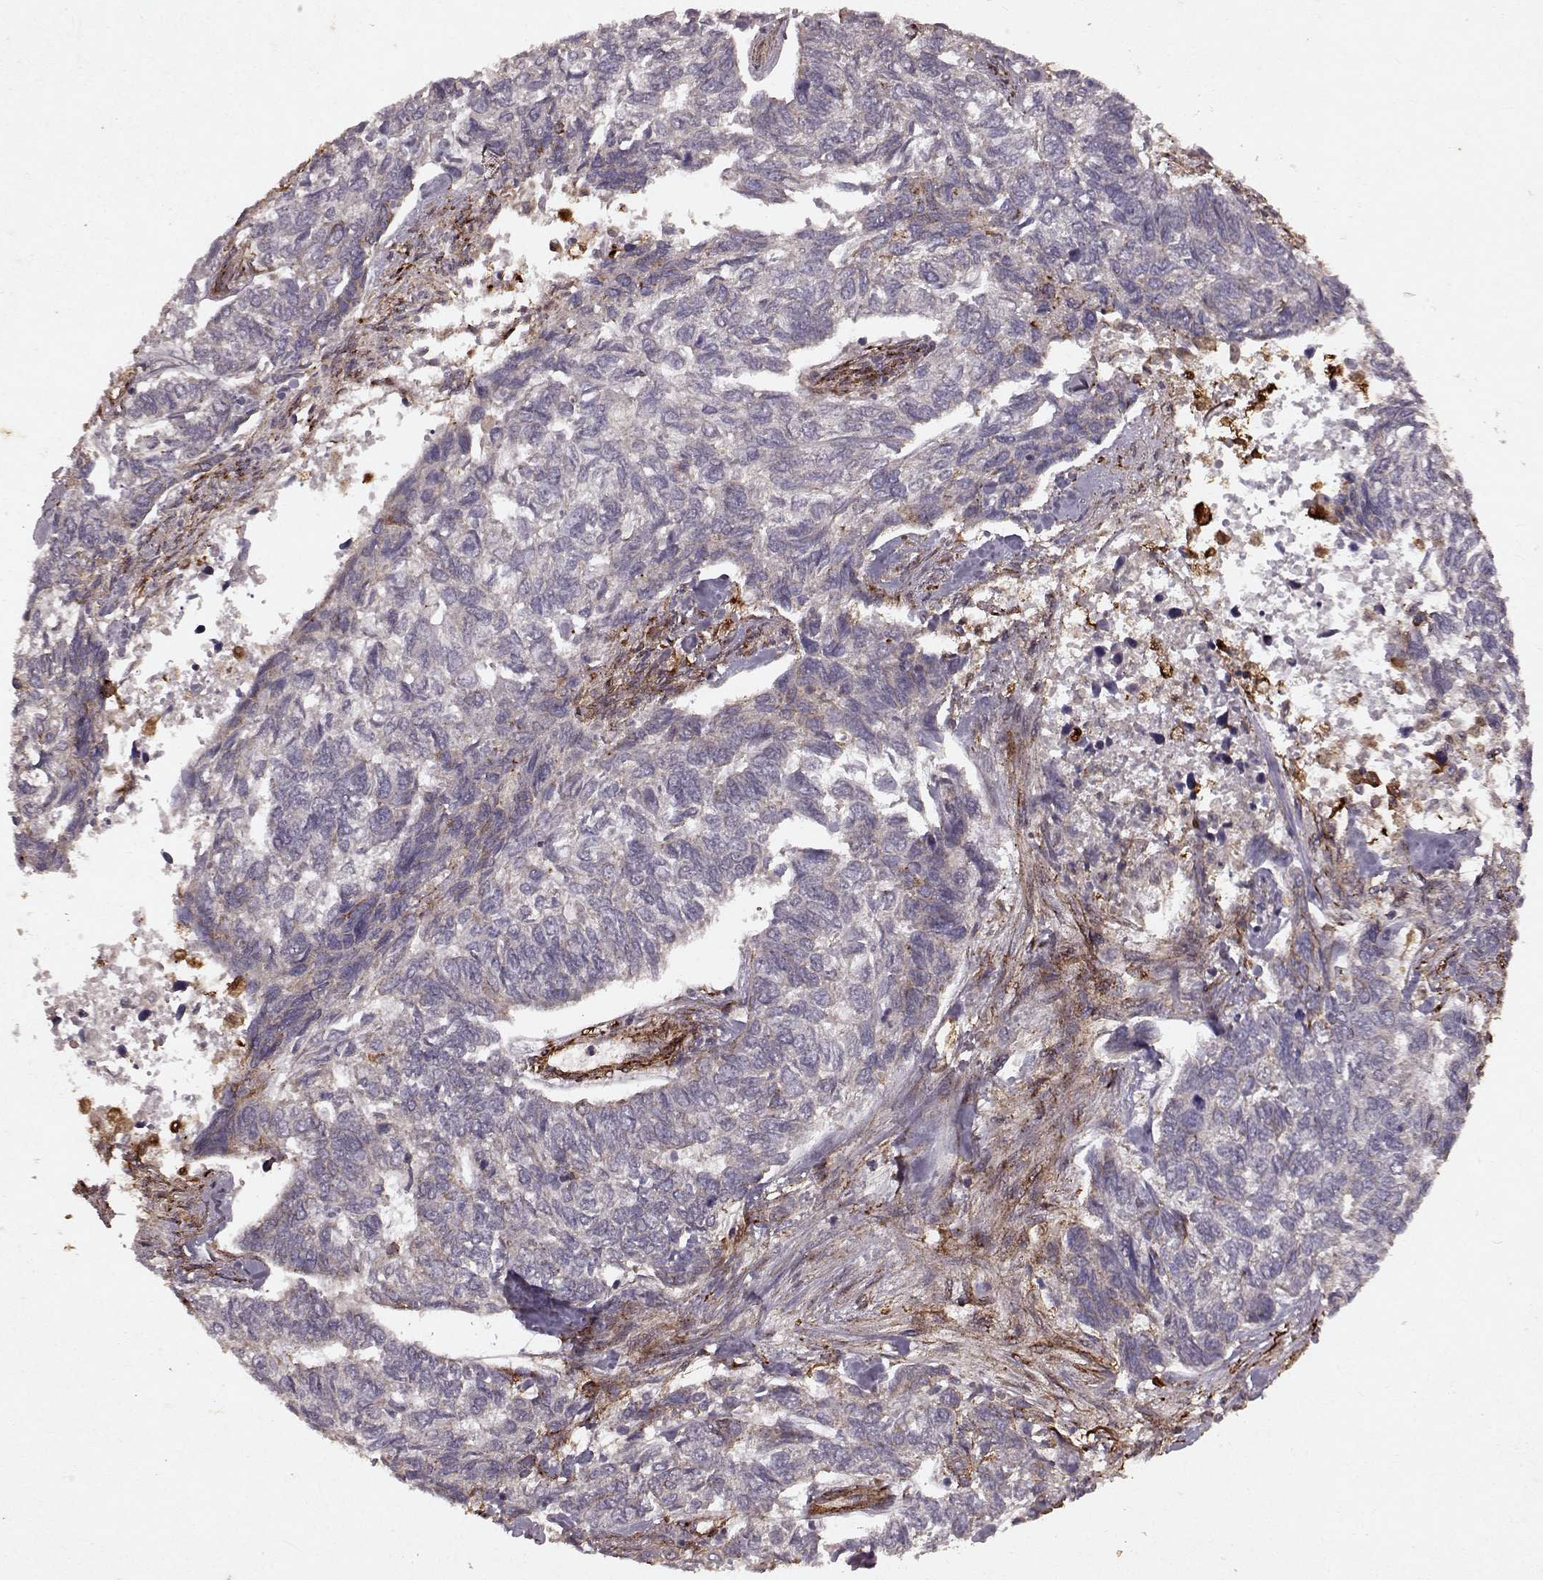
{"staining": {"intensity": "negative", "quantity": "none", "location": "none"}, "tissue": "skin cancer", "cell_type": "Tumor cells", "image_type": "cancer", "snomed": [{"axis": "morphology", "description": "Basal cell carcinoma"}, {"axis": "topography", "description": "Skin"}], "caption": "The image reveals no staining of tumor cells in skin basal cell carcinoma. Nuclei are stained in blue.", "gene": "FXN", "patient": {"sex": "female", "age": 65}}